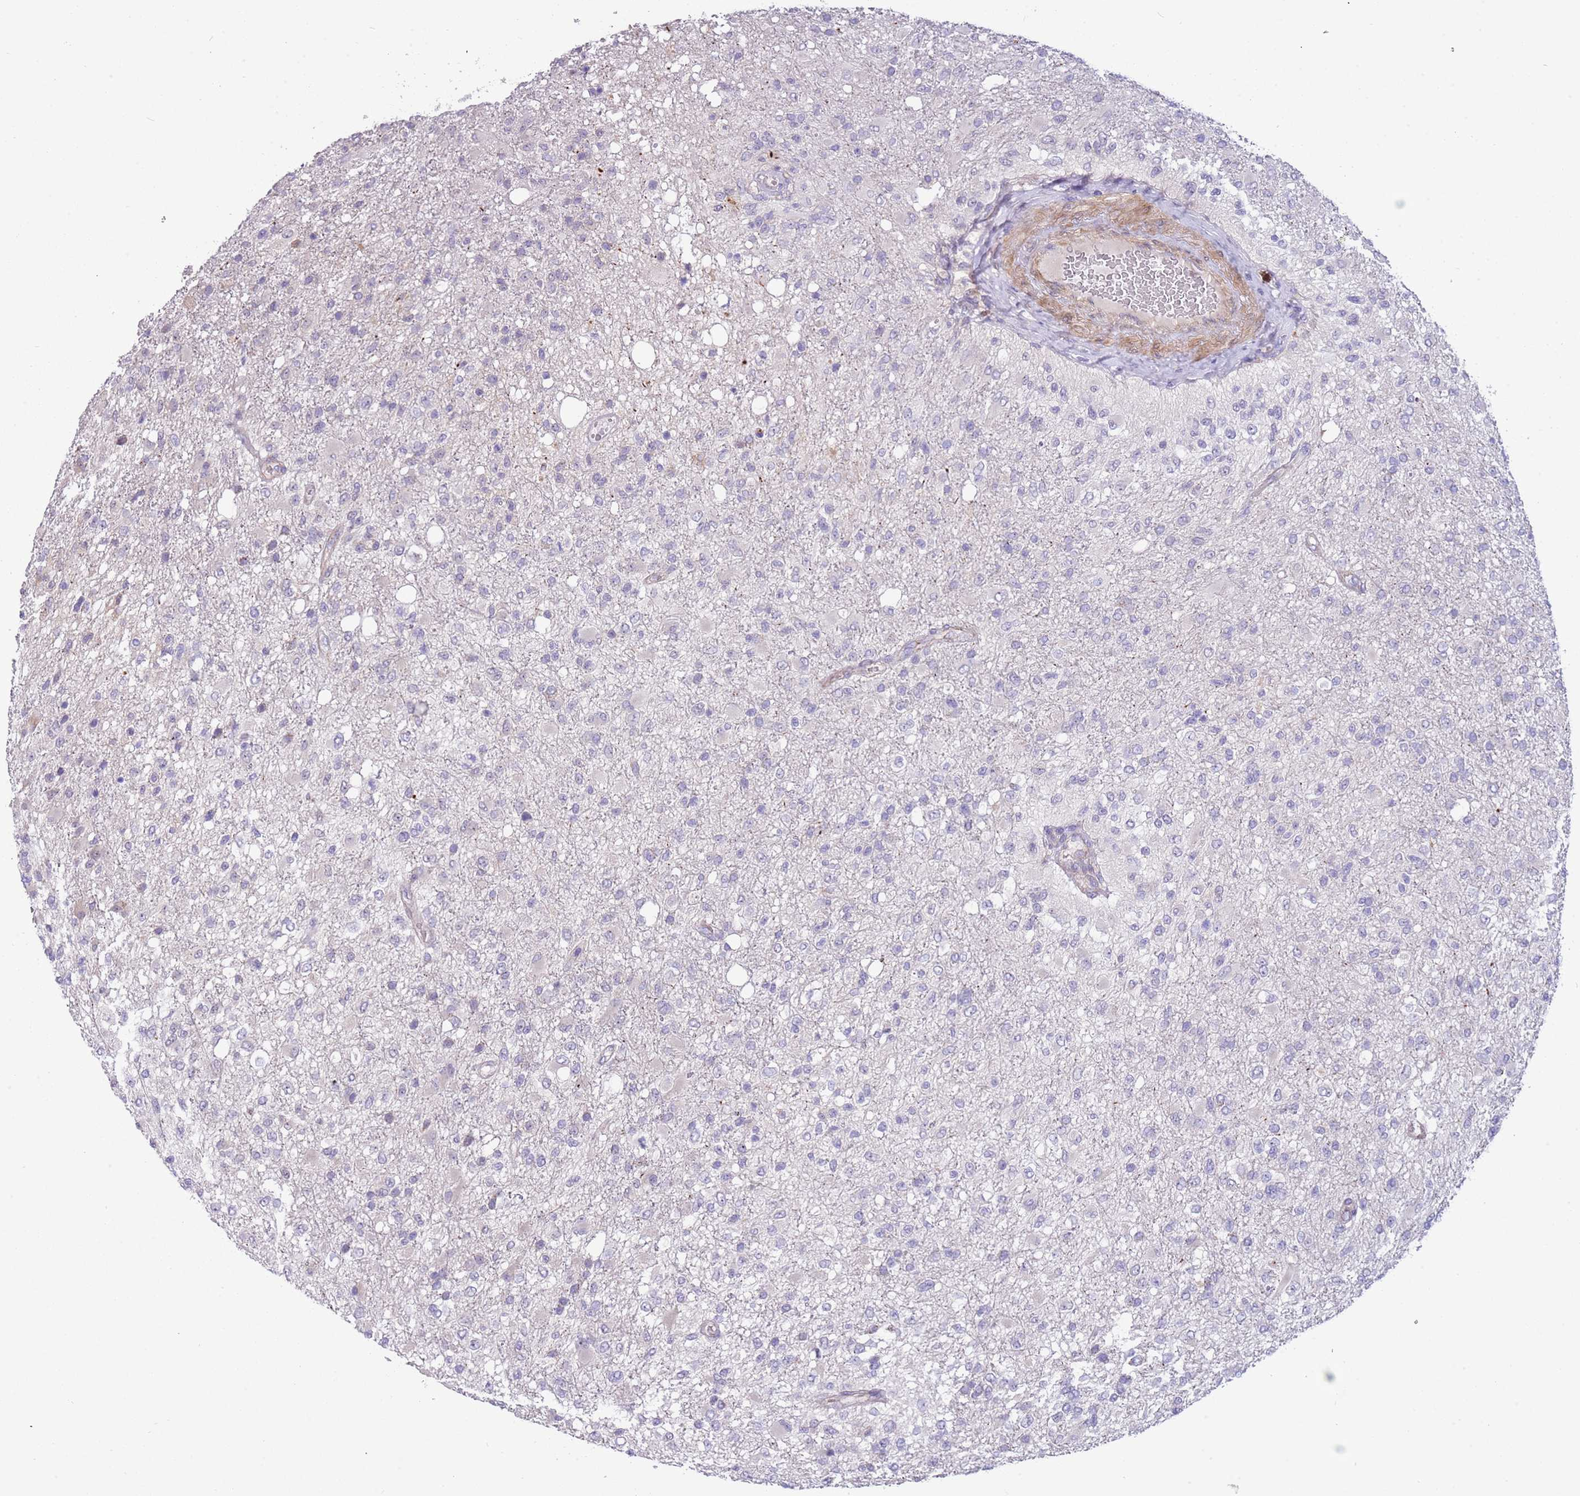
{"staining": {"intensity": "negative", "quantity": "none", "location": "none"}, "tissue": "glioma", "cell_type": "Tumor cells", "image_type": "cancer", "snomed": [{"axis": "morphology", "description": "Glioma, malignant, High grade"}, {"axis": "topography", "description": "Brain"}], "caption": "This is an IHC image of human malignant glioma (high-grade). There is no positivity in tumor cells.", "gene": "ITGB6", "patient": {"sex": "female", "age": 74}}